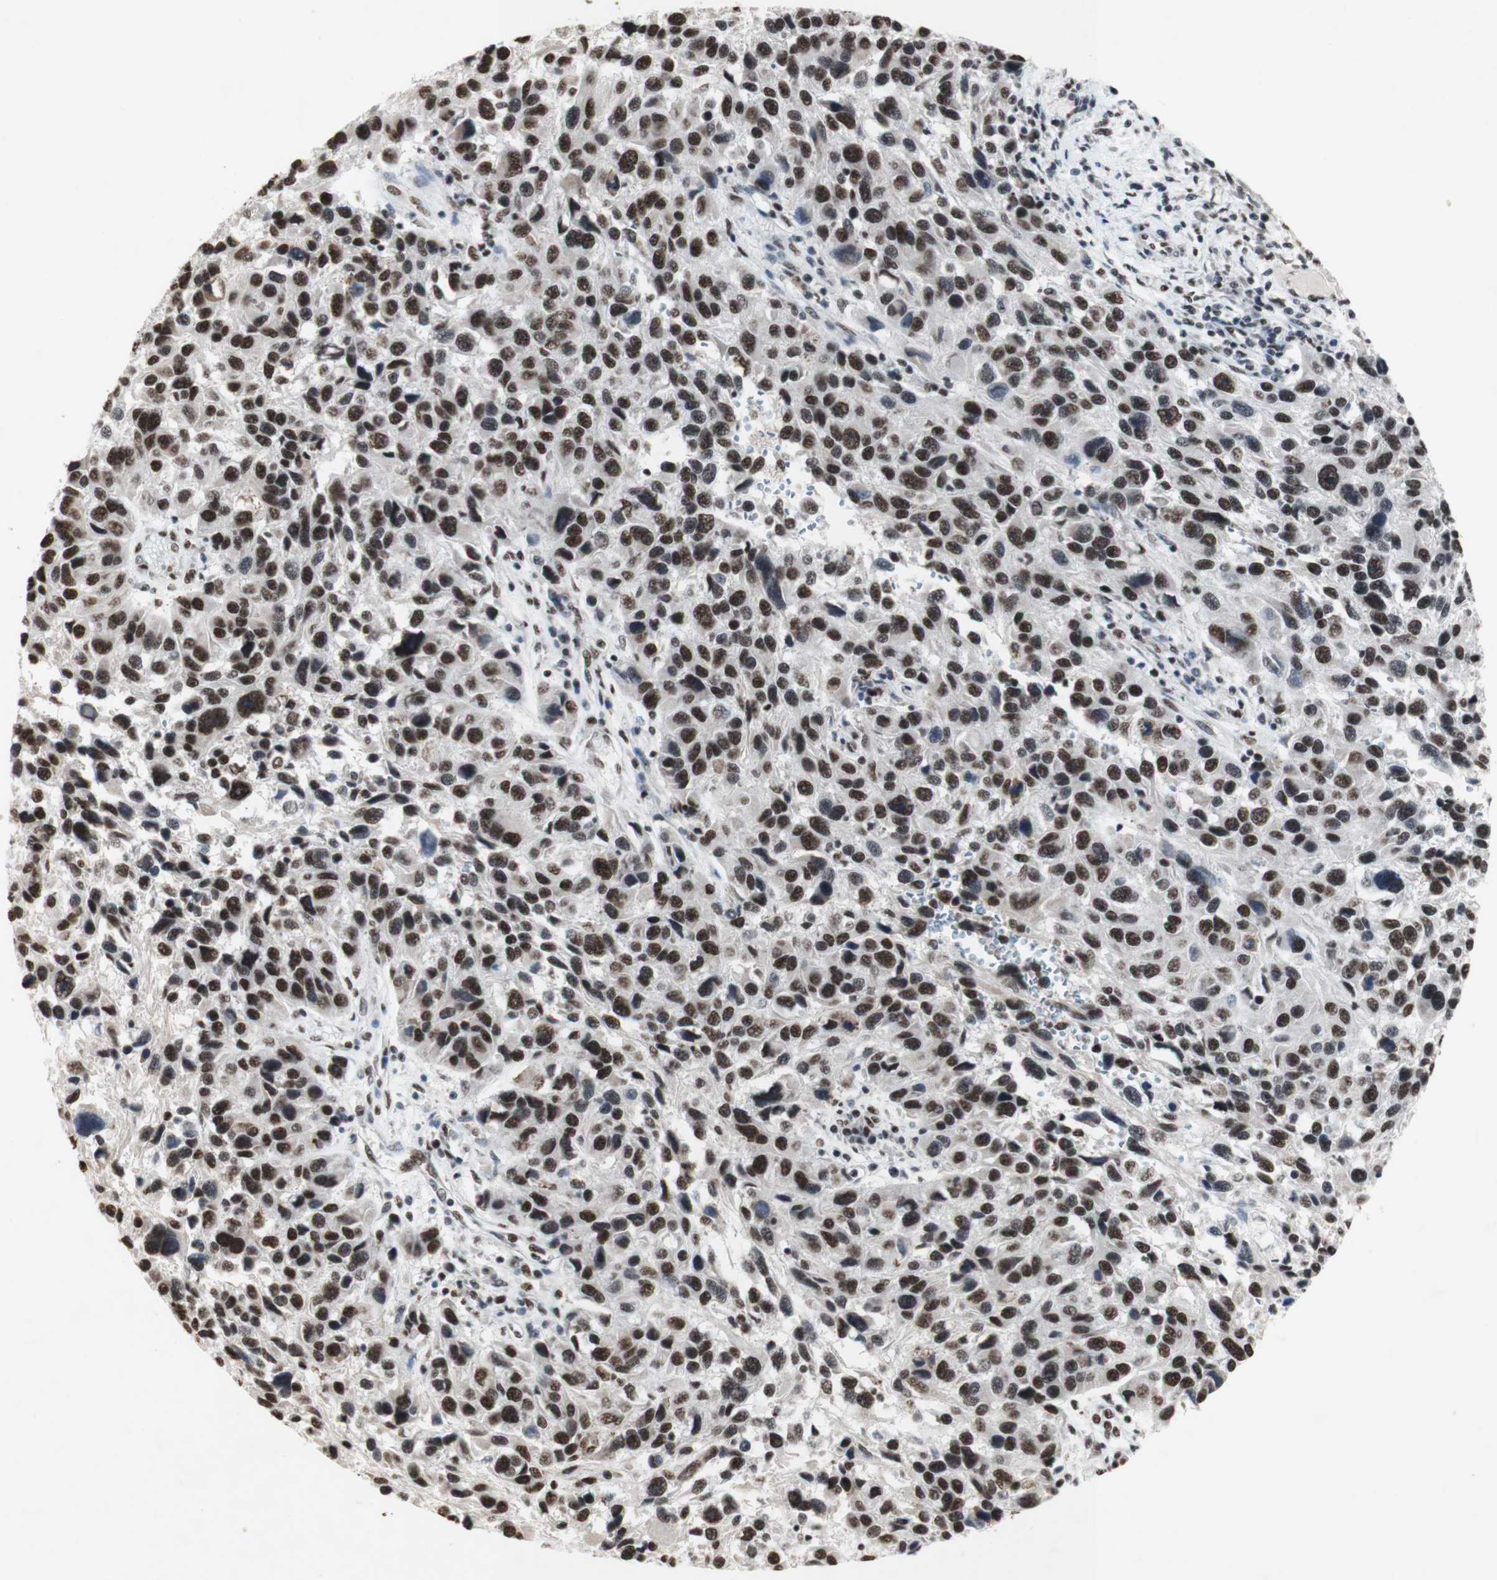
{"staining": {"intensity": "strong", "quantity": ">75%", "location": "nuclear"}, "tissue": "melanoma", "cell_type": "Tumor cells", "image_type": "cancer", "snomed": [{"axis": "morphology", "description": "Malignant melanoma, NOS"}, {"axis": "topography", "description": "Skin"}], "caption": "This is a photomicrograph of immunohistochemistry (IHC) staining of melanoma, which shows strong staining in the nuclear of tumor cells.", "gene": "SNRPB", "patient": {"sex": "male", "age": 53}}